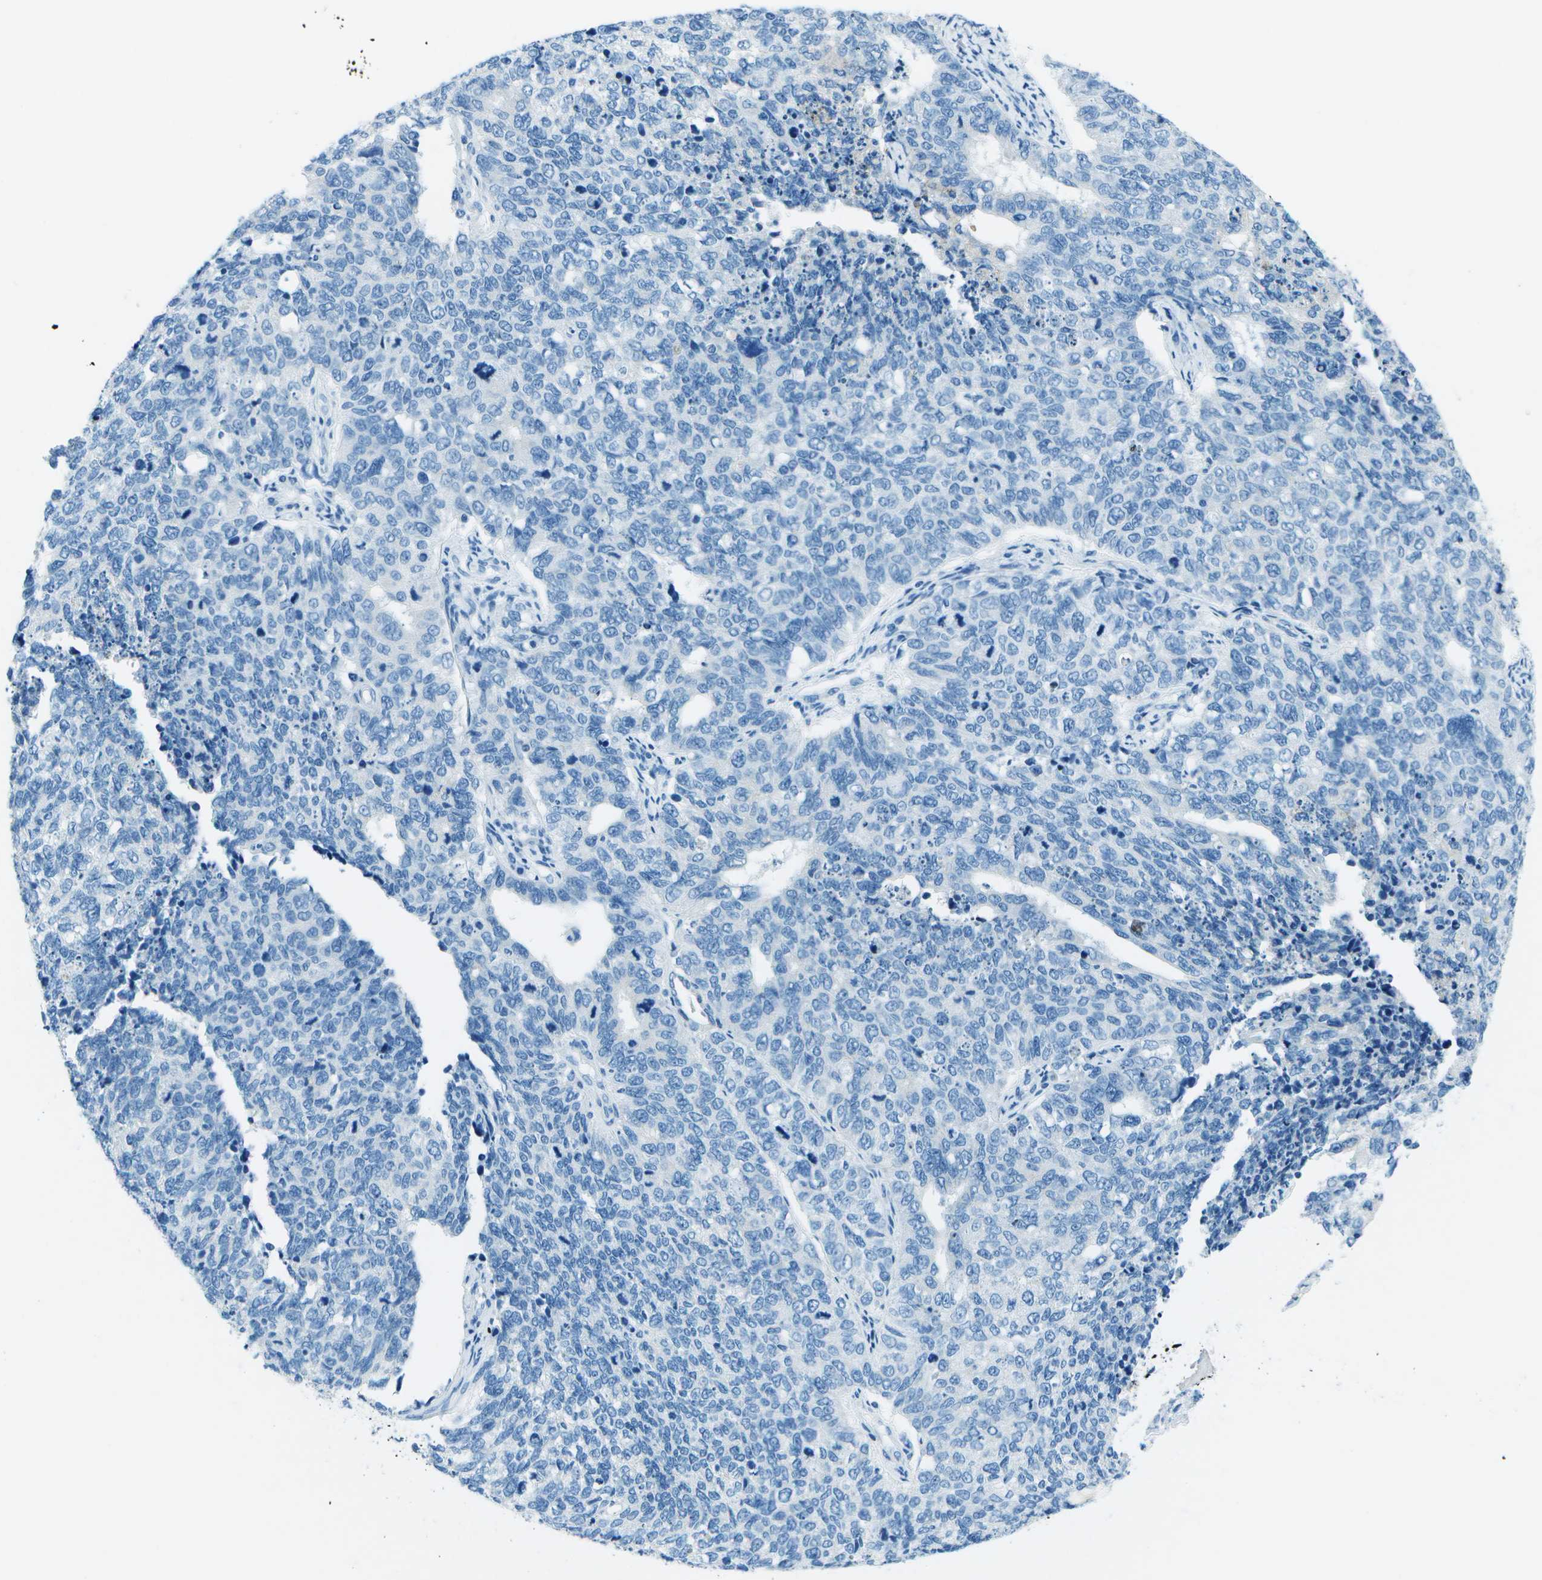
{"staining": {"intensity": "negative", "quantity": "none", "location": "none"}, "tissue": "cervical cancer", "cell_type": "Tumor cells", "image_type": "cancer", "snomed": [{"axis": "morphology", "description": "Squamous cell carcinoma, NOS"}, {"axis": "topography", "description": "Cervix"}], "caption": "This histopathology image is of cervical squamous cell carcinoma stained with immunohistochemistry (IHC) to label a protein in brown with the nuclei are counter-stained blue. There is no staining in tumor cells.", "gene": "SLC16A10", "patient": {"sex": "female", "age": 63}}